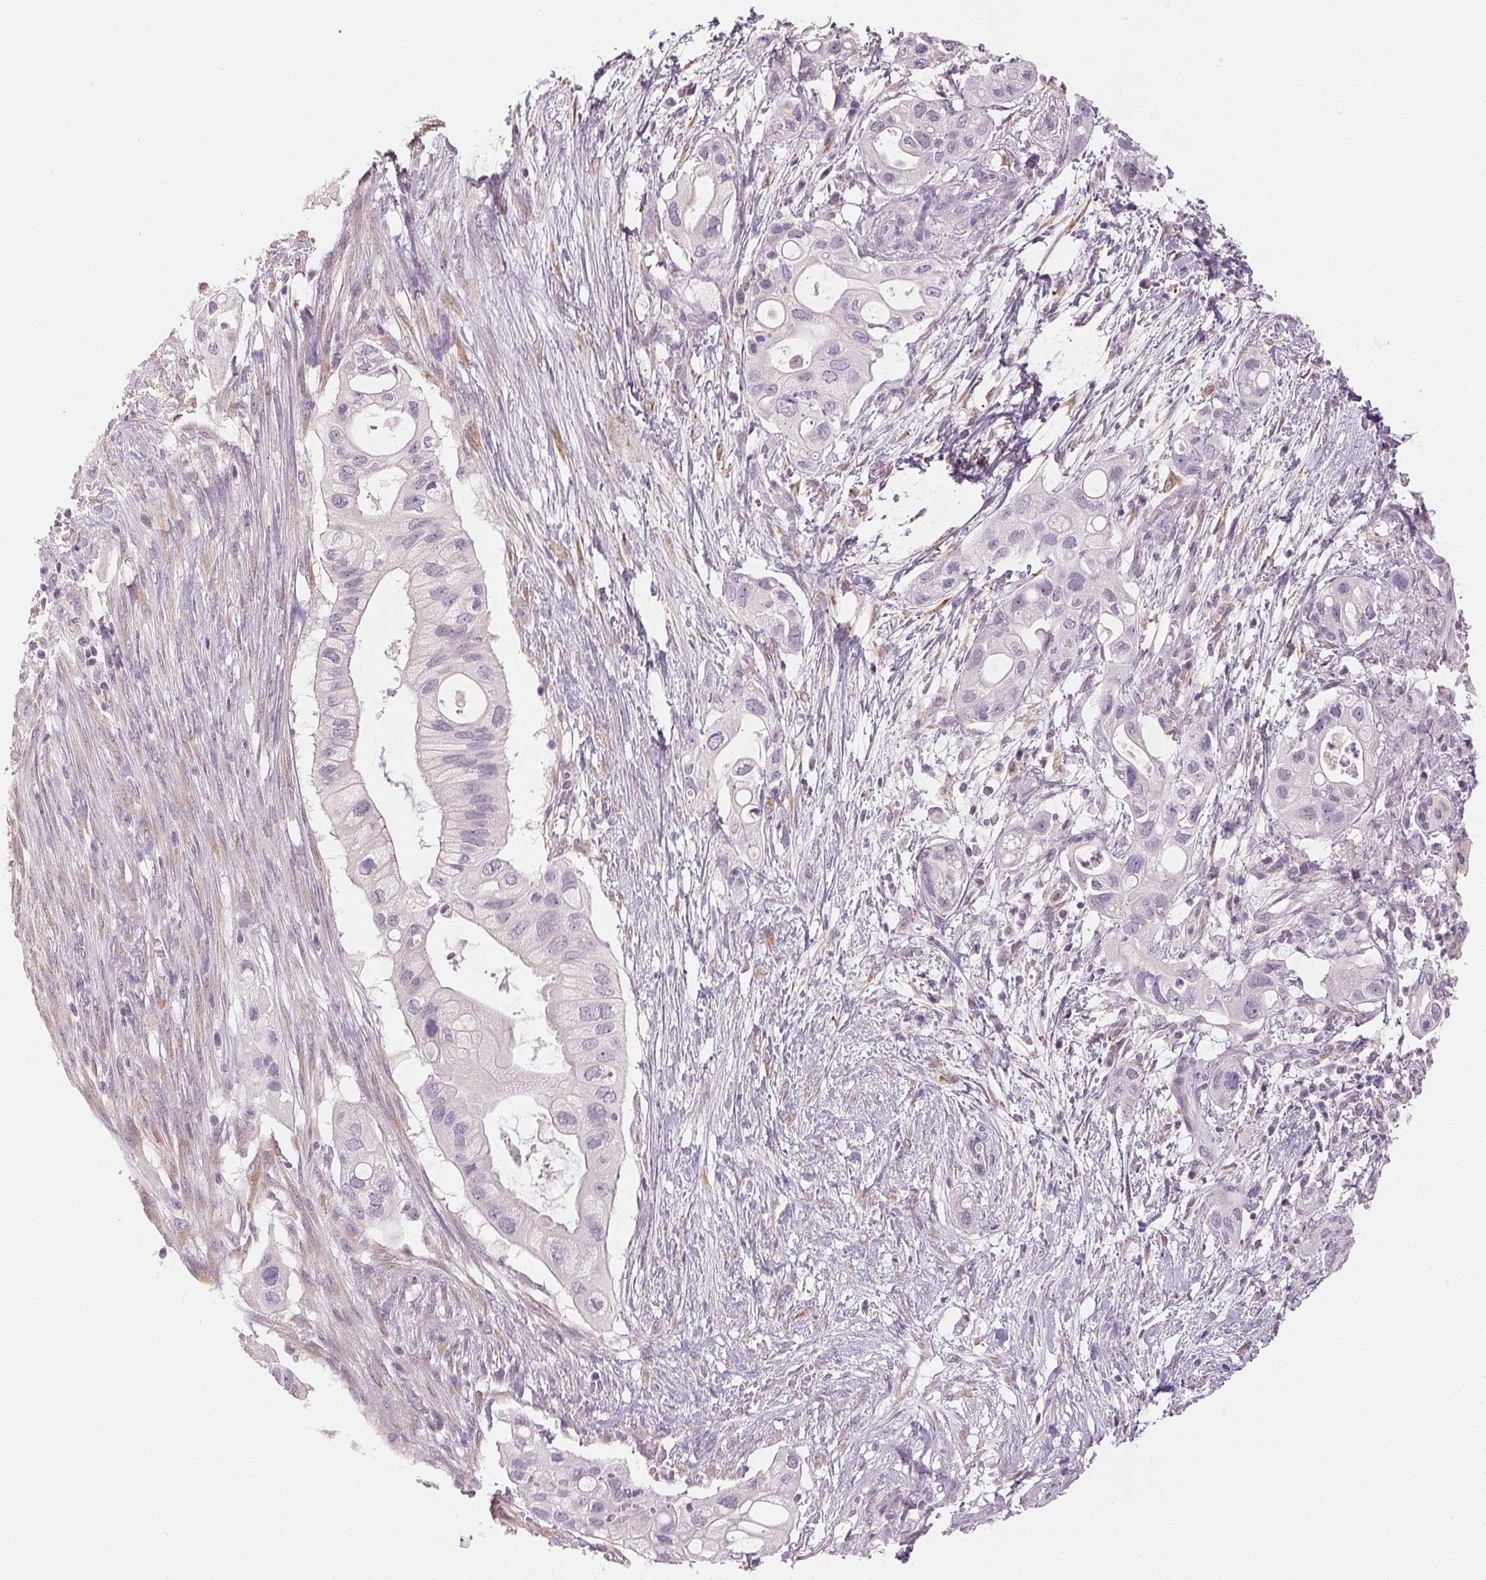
{"staining": {"intensity": "negative", "quantity": "none", "location": "none"}, "tissue": "pancreatic cancer", "cell_type": "Tumor cells", "image_type": "cancer", "snomed": [{"axis": "morphology", "description": "Adenocarcinoma, NOS"}, {"axis": "topography", "description": "Pancreas"}], "caption": "Pancreatic adenocarcinoma stained for a protein using immunohistochemistry (IHC) reveals no expression tumor cells.", "gene": "MAP1LC3A", "patient": {"sex": "female", "age": 72}}